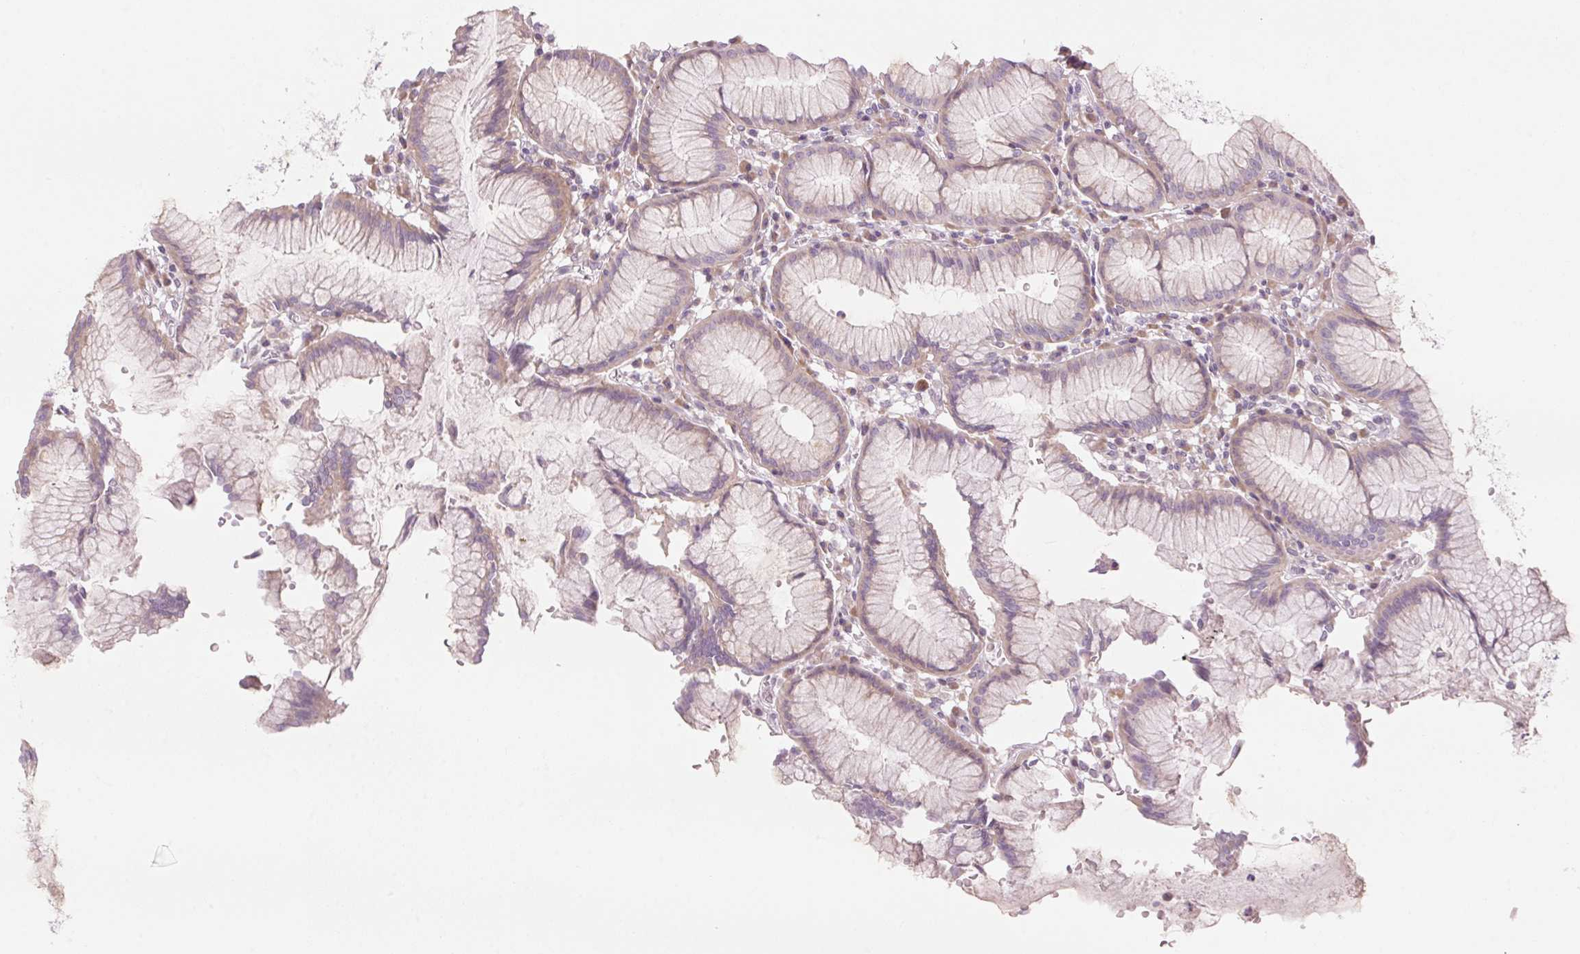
{"staining": {"intensity": "weak", "quantity": "<25%", "location": "cytoplasmic/membranous"}, "tissue": "stomach", "cell_type": "Glandular cells", "image_type": "normal", "snomed": [{"axis": "morphology", "description": "Normal tissue, NOS"}, {"axis": "topography", "description": "Stomach"}], "caption": "An immunohistochemistry photomicrograph of normal stomach is shown. There is no staining in glandular cells of stomach. Brightfield microscopy of immunohistochemistry (IHC) stained with DAB (3,3'-diaminobenzidine) (brown) and hematoxylin (blue), captured at high magnification.", "gene": "GNMT", "patient": {"sex": "male", "age": 55}}